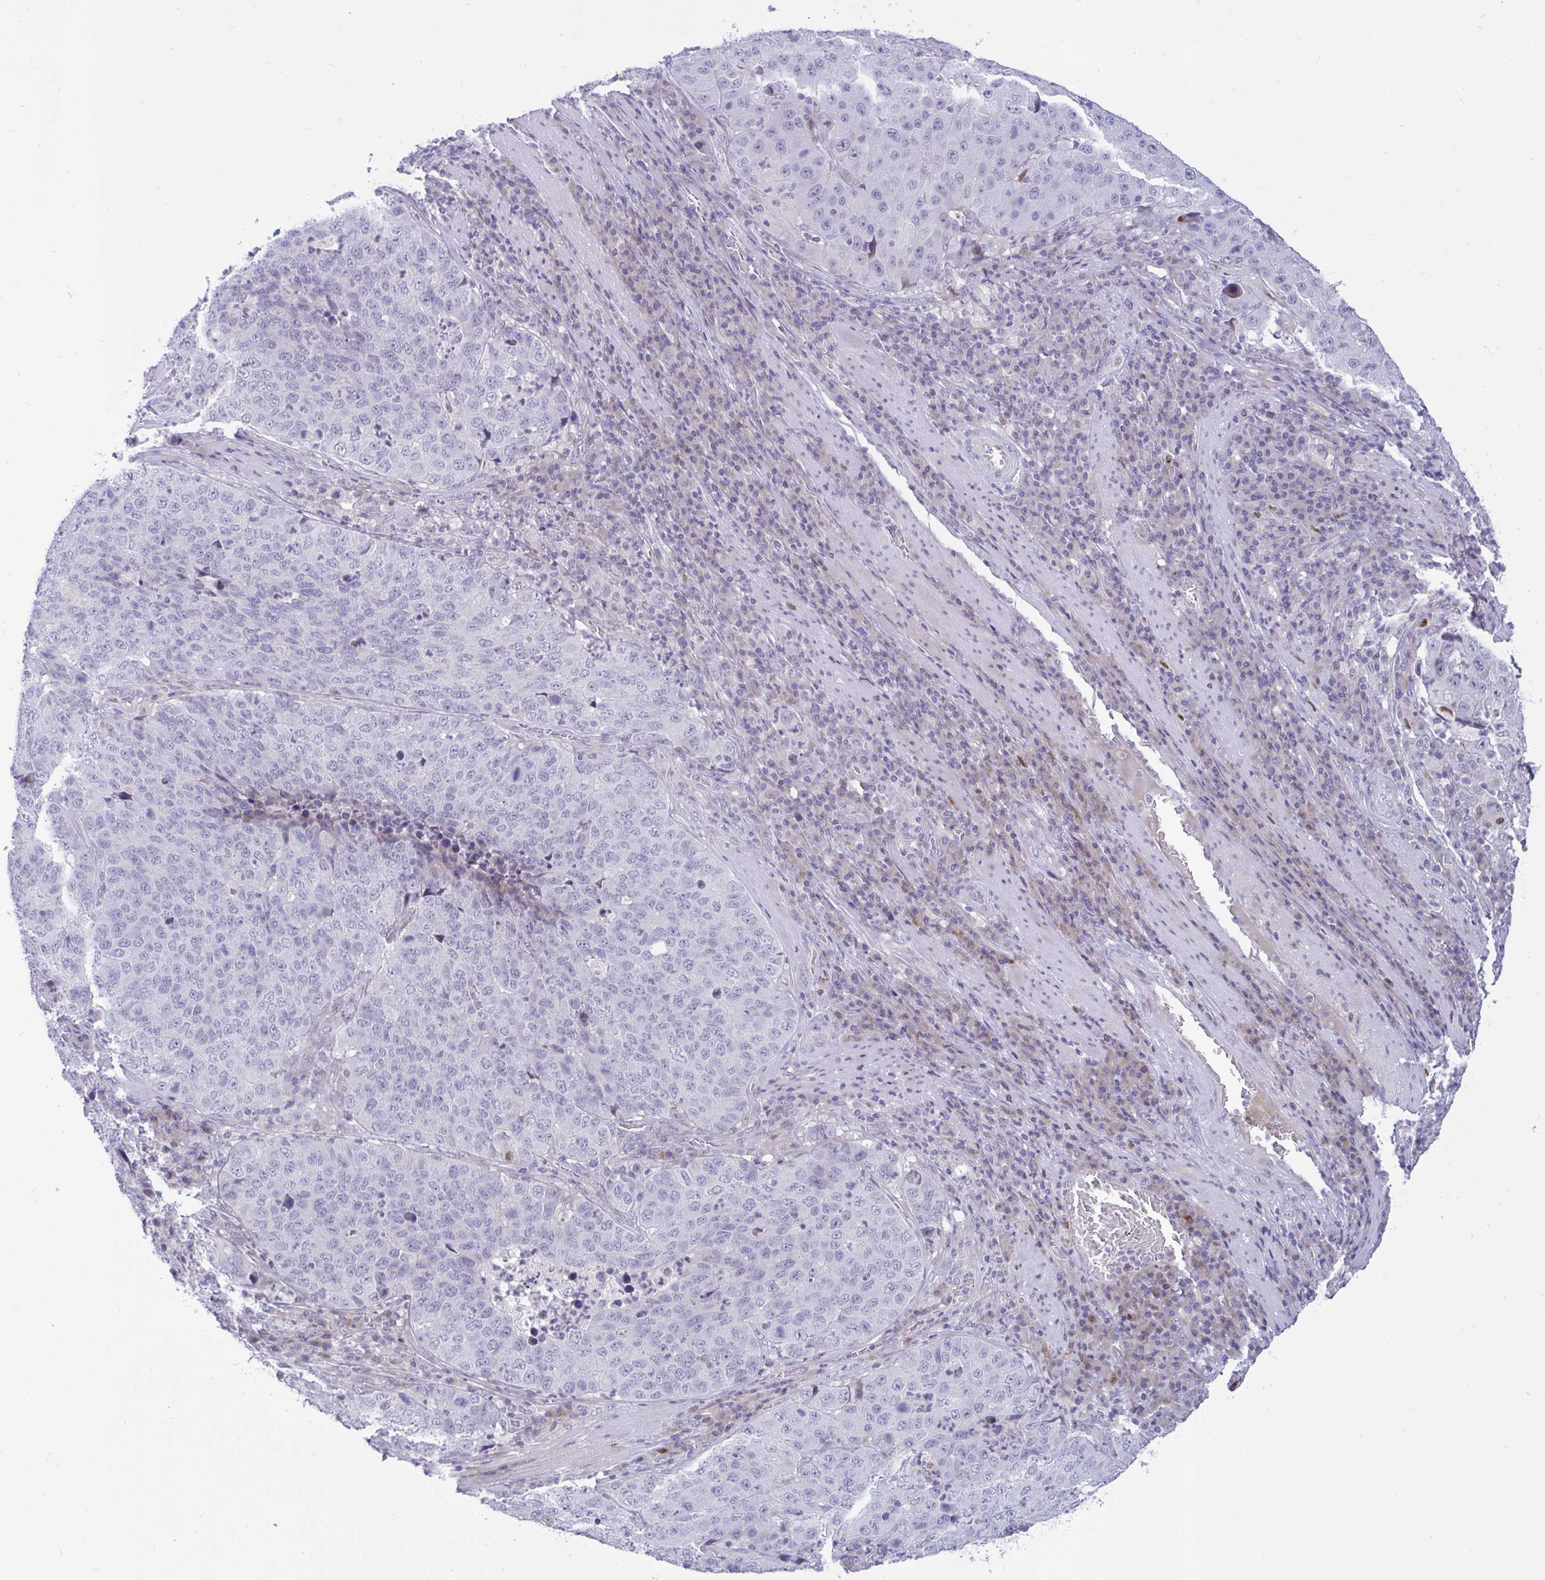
{"staining": {"intensity": "negative", "quantity": "none", "location": "none"}, "tissue": "stomach cancer", "cell_type": "Tumor cells", "image_type": "cancer", "snomed": [{"axis": "morphology", "description": "Adenocarcinoma, NOS"}, {"axis": "topography", "description": "Stomach"}], "caption": "There is no significant staining in tumor cells of stomach cancer (adenocarcinoma).", "gene": "EPOP", "patient": {"sex": "male", "age": 71}}